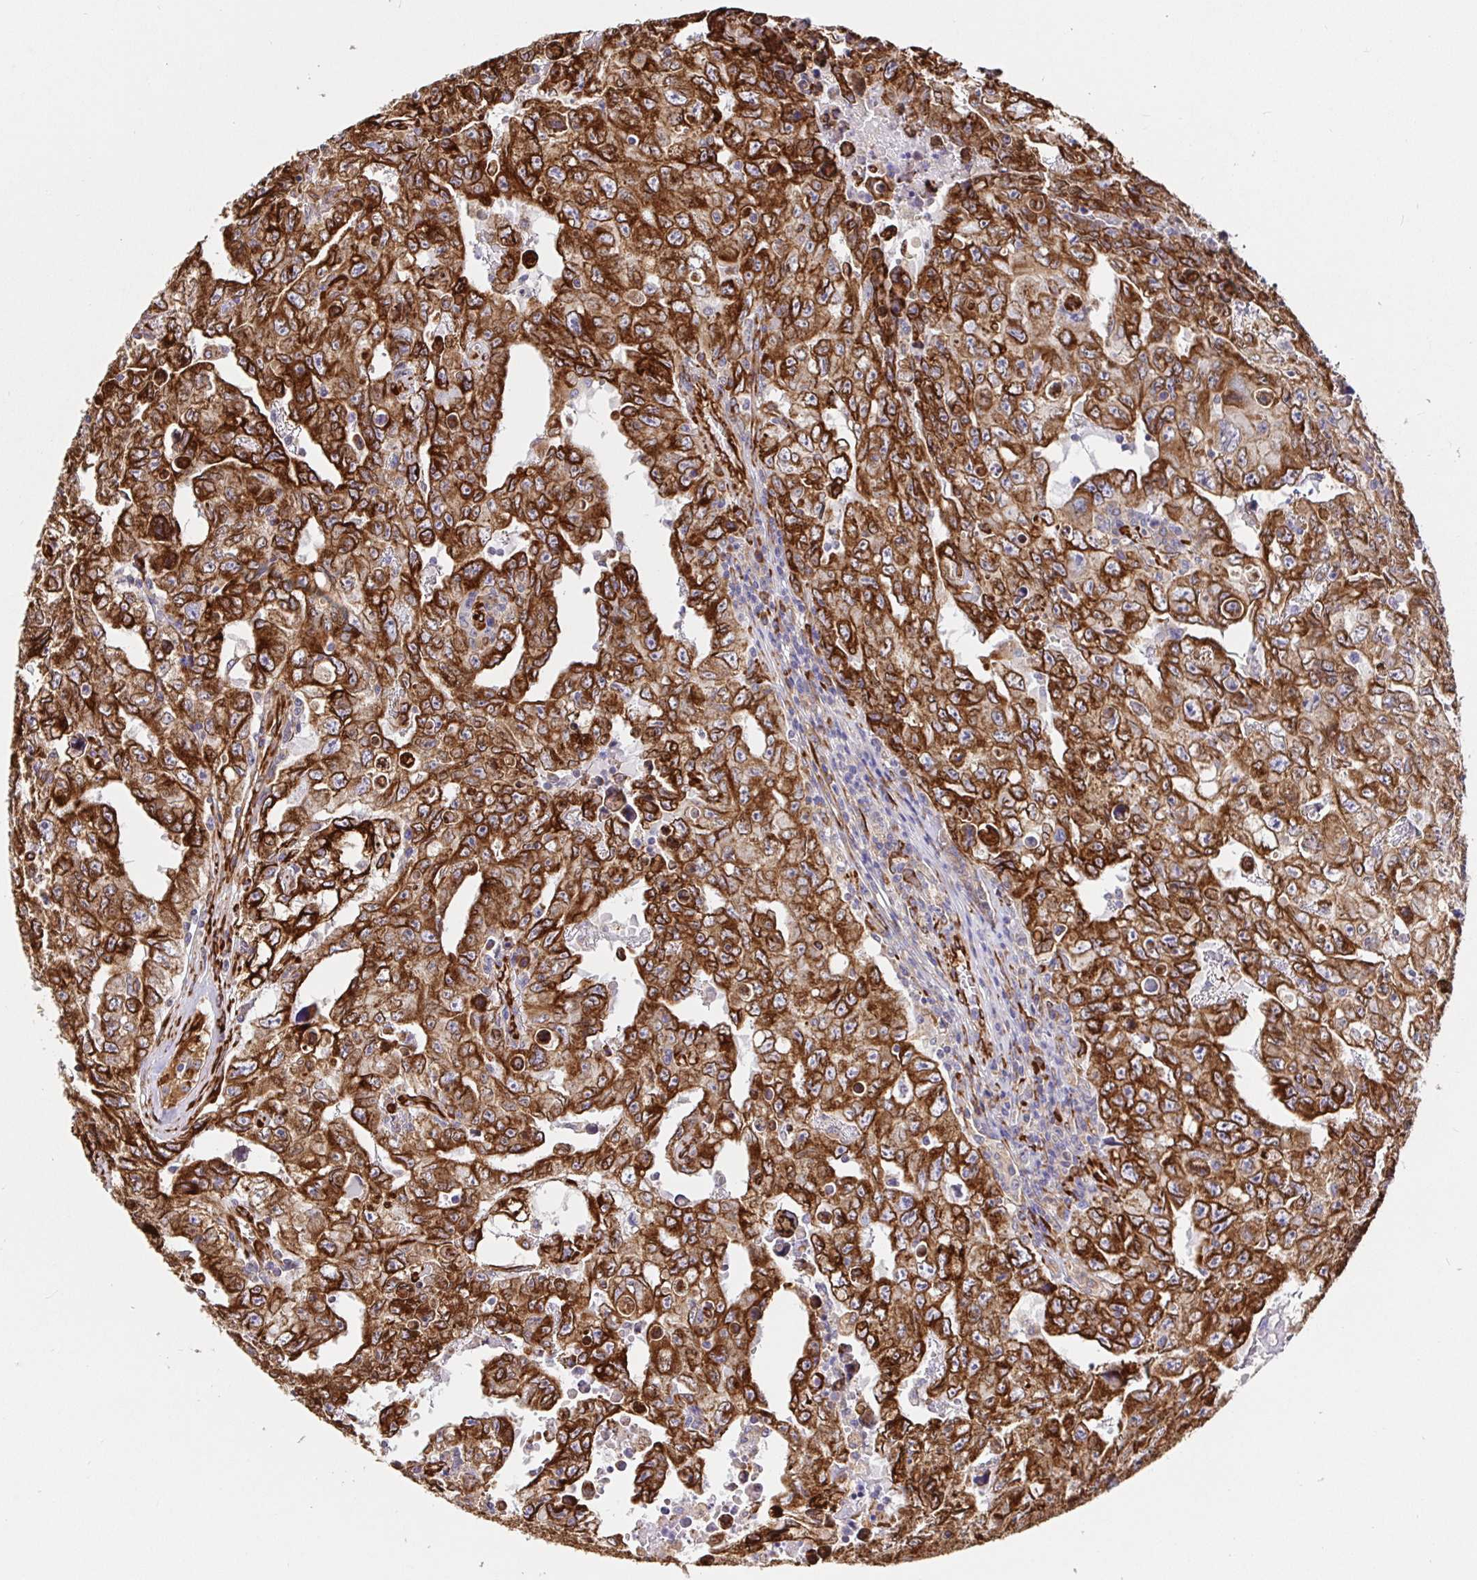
{"staining": {"intensity": "strong", "quantity": ">75%", "location": "cytoplasmic/membranous"}, "tissue": "testis cancer", "cell_type": "Tumor cells", "image_type": "cancer", "snomed": [{"axis": "morphology", "description": "Carcinoma, Embryonal, NOS"}, {"axis": "topography", "description": "Testis"}], "caption": "Embryonal carcinoma (testis) stained with a protein marker reveals strong staining in tumor cells.", "gene": "MAOA", "patient": {"sex": "male", "age": 24}}